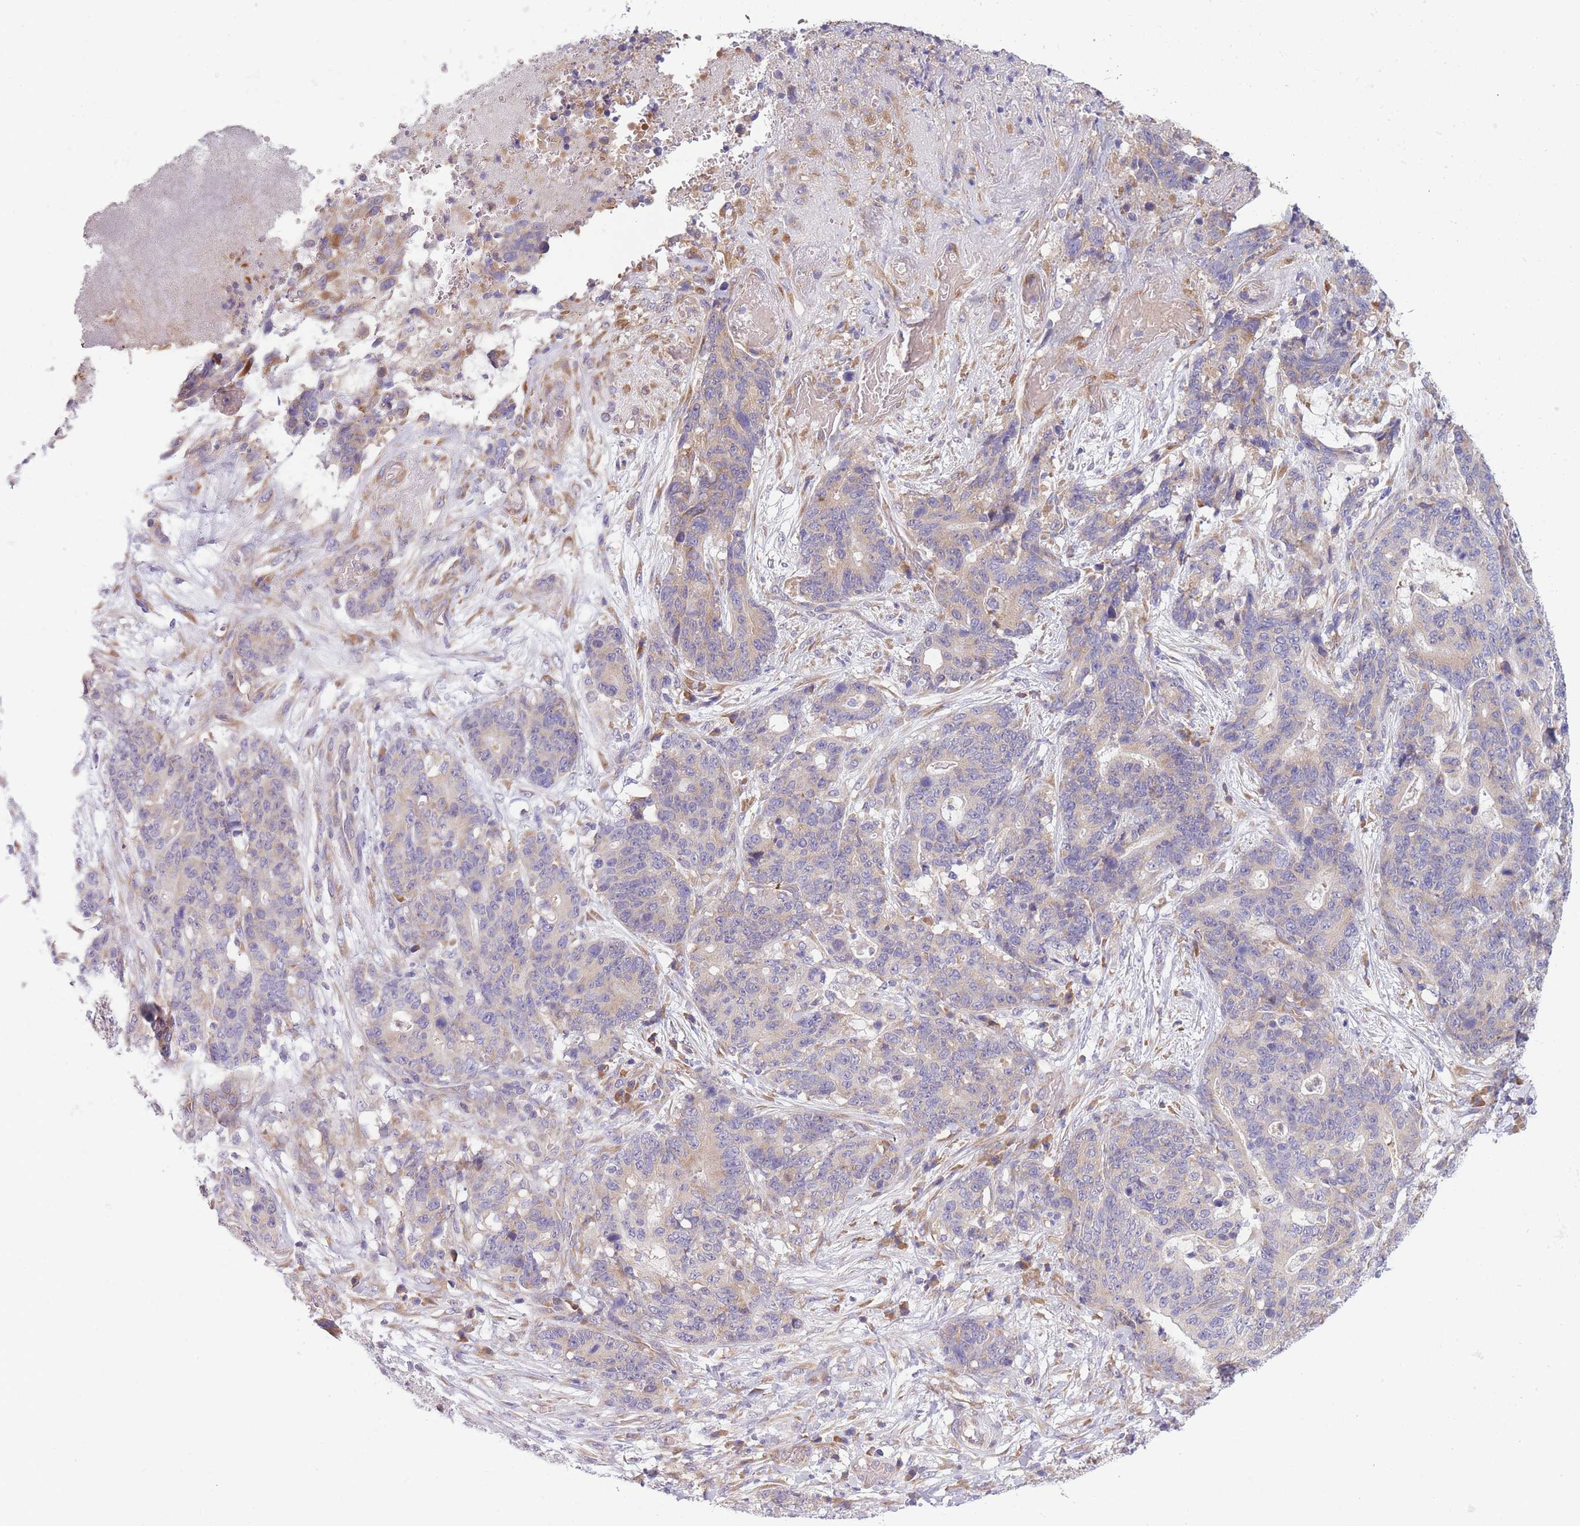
{"staining": {"intensity": "negative", "quantity": "none", "location": "none"}, "tissue": "stomach cancer", "cell_type": "Tumor cells", "image_type": "cancer", "snomed": [{"axis": "morphology", "description": "Normal tissue, NOS"}, {"axis": "morphology", "description": "Adenocarcinoma, NOS"}, {"axis": "topography", "description": "Stomach"}], "caption": "An immunohistochemistry (IHC) histopathology image of stomach adenocarcinoma is shown. There is no staining in tumor cells of stomach adenocarcinoma.", "gene": "NDUFAF6", "patient": {"sex": "female", "age": 64}}